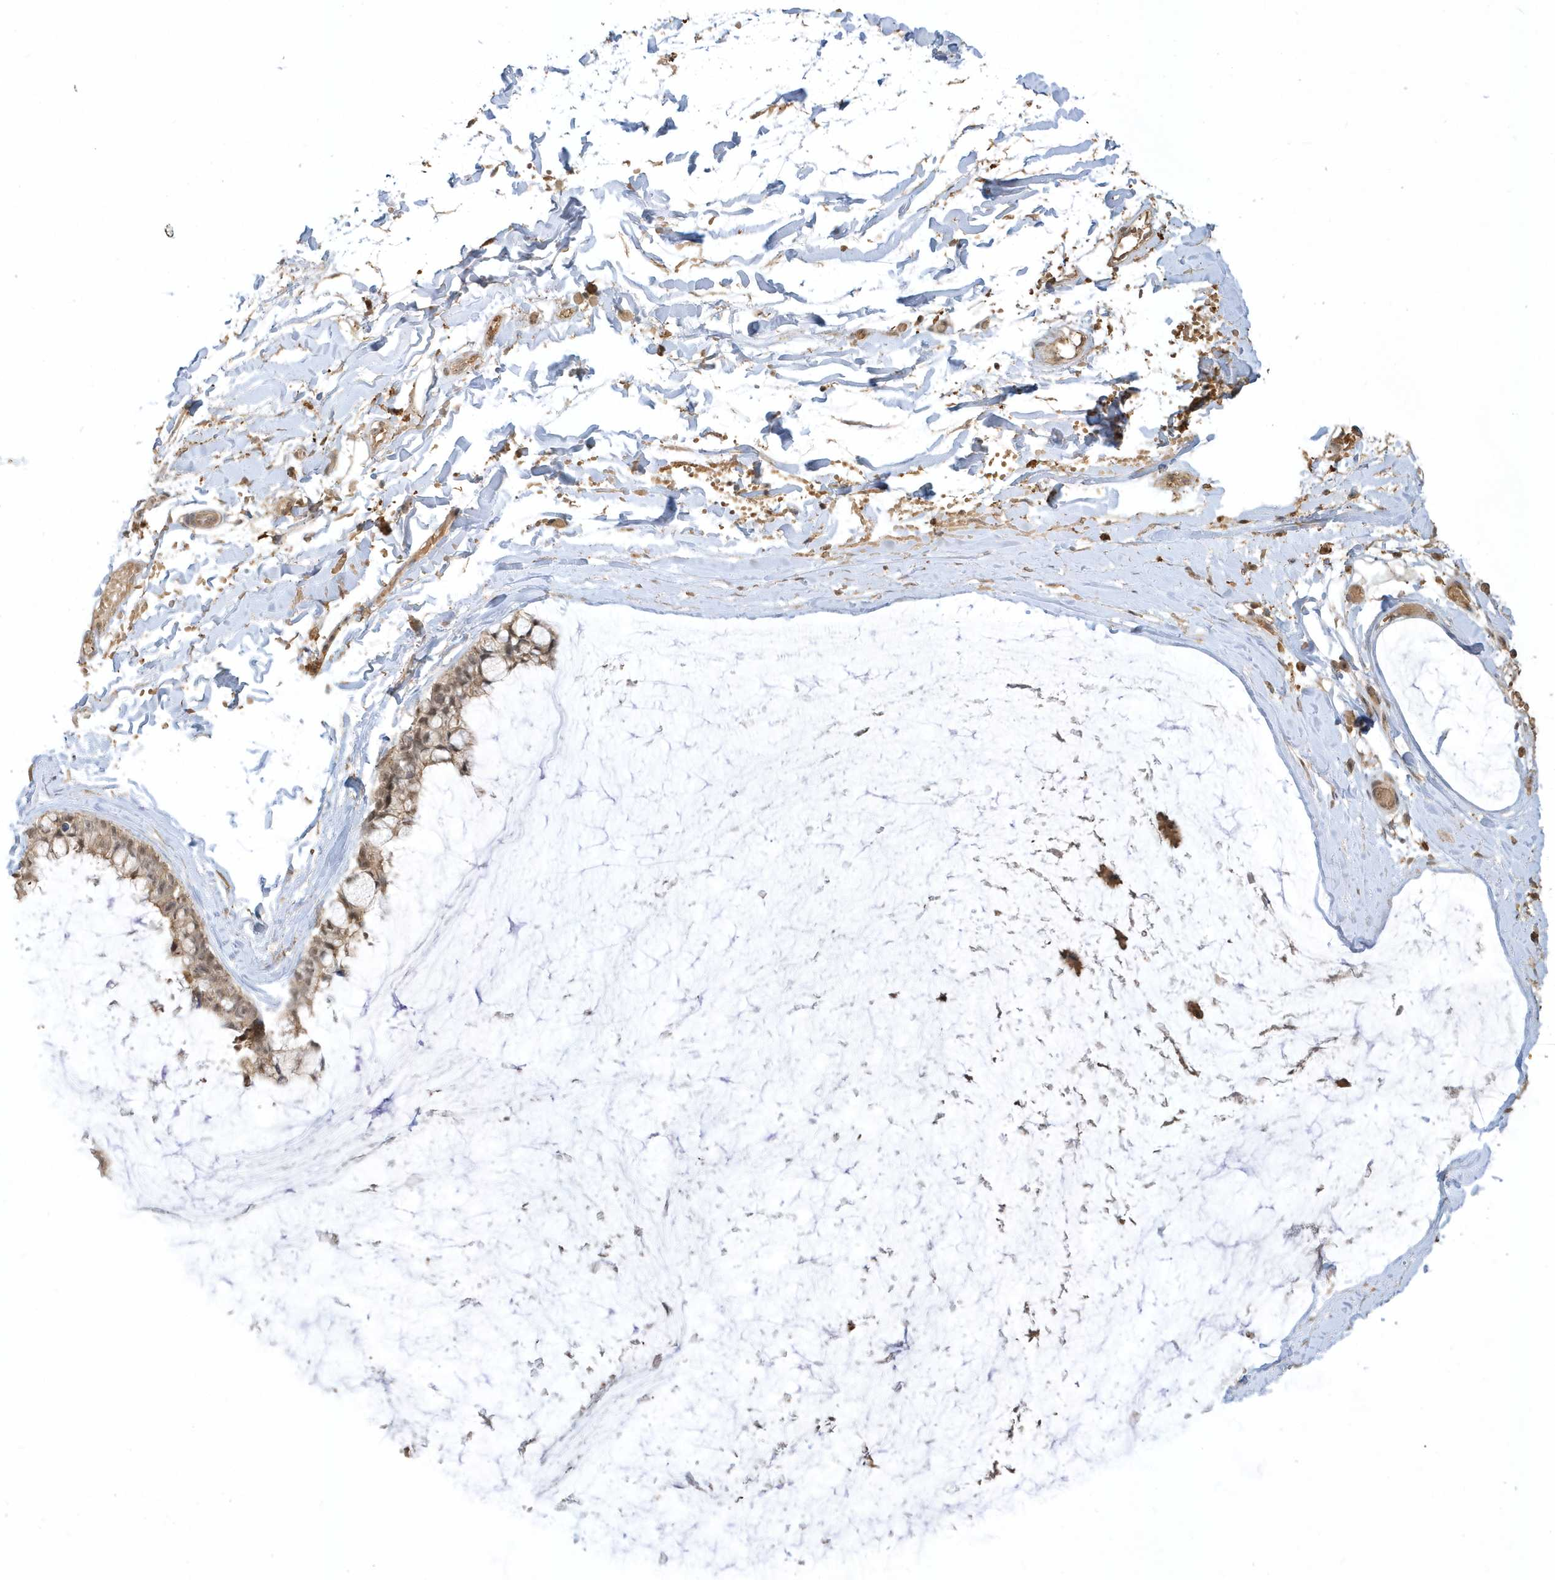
{"staining": {"intensity": "weak", "quantity": "25%-75%", "location": "cytoplasmic/membranous,nuclear"}, "tissue": "ovarian cancer", "cell_type": "Tumor cells", "image_type": "cancer", "snomed": [{"axis": "morphology", "description": "Cystadenocarcinoma, mucinous, NOS"}, {"axis": "topography", "description": "Ovary"}], "caption": "The immunohistochemical stain labels weak cytoplasmic/membranous and nuclear staining in tumor cells of ovarian mucinous cystadenocarcinoma tissue. (DAB IHC with brightfield microscopy, high magnification).", "gene": "ZBTB8A", "patient": {"sex": "female", "age": 39}}